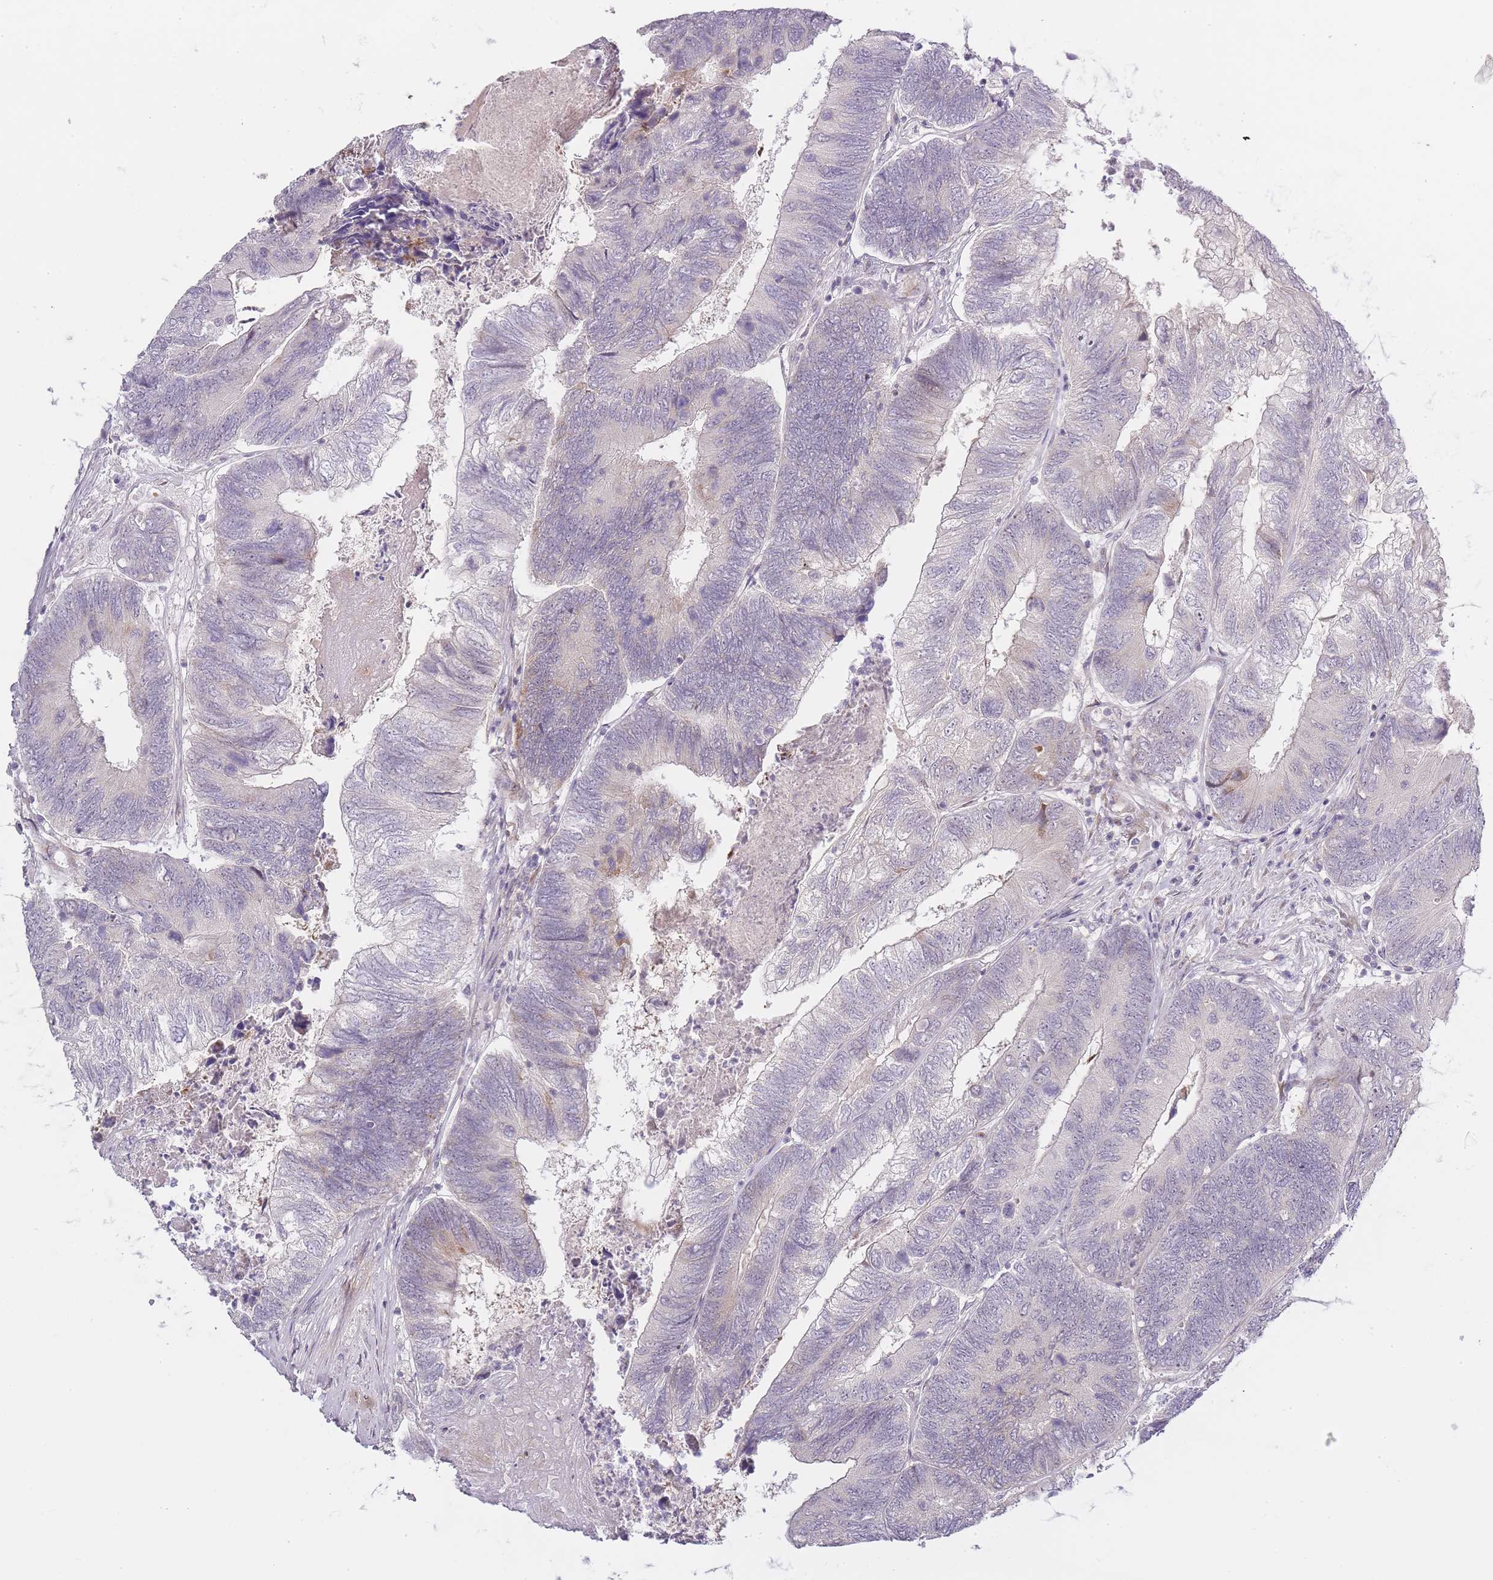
{"staining": {"intensity": "negative", "quantity": "none", "location": "none"}, "tissue": "colorectal cancer", "cell_type": "Tumor cells", "image_type": "cancer", "snomed": [{"axis": "morphology", "description": "Adenocarcinoma, NOS"}, {"axis": "topography", "description": "Colon"}], "caption": "IHC photomicrograph of neoplastic tissue: colorectal cancer (adenocarcinoma) stained with DAB (3,3'-diaminobenzidine) shows no significant protein staining in tumor cells.", "gene": "OGG1", "patient": {"sex": "female", "age": 67}}